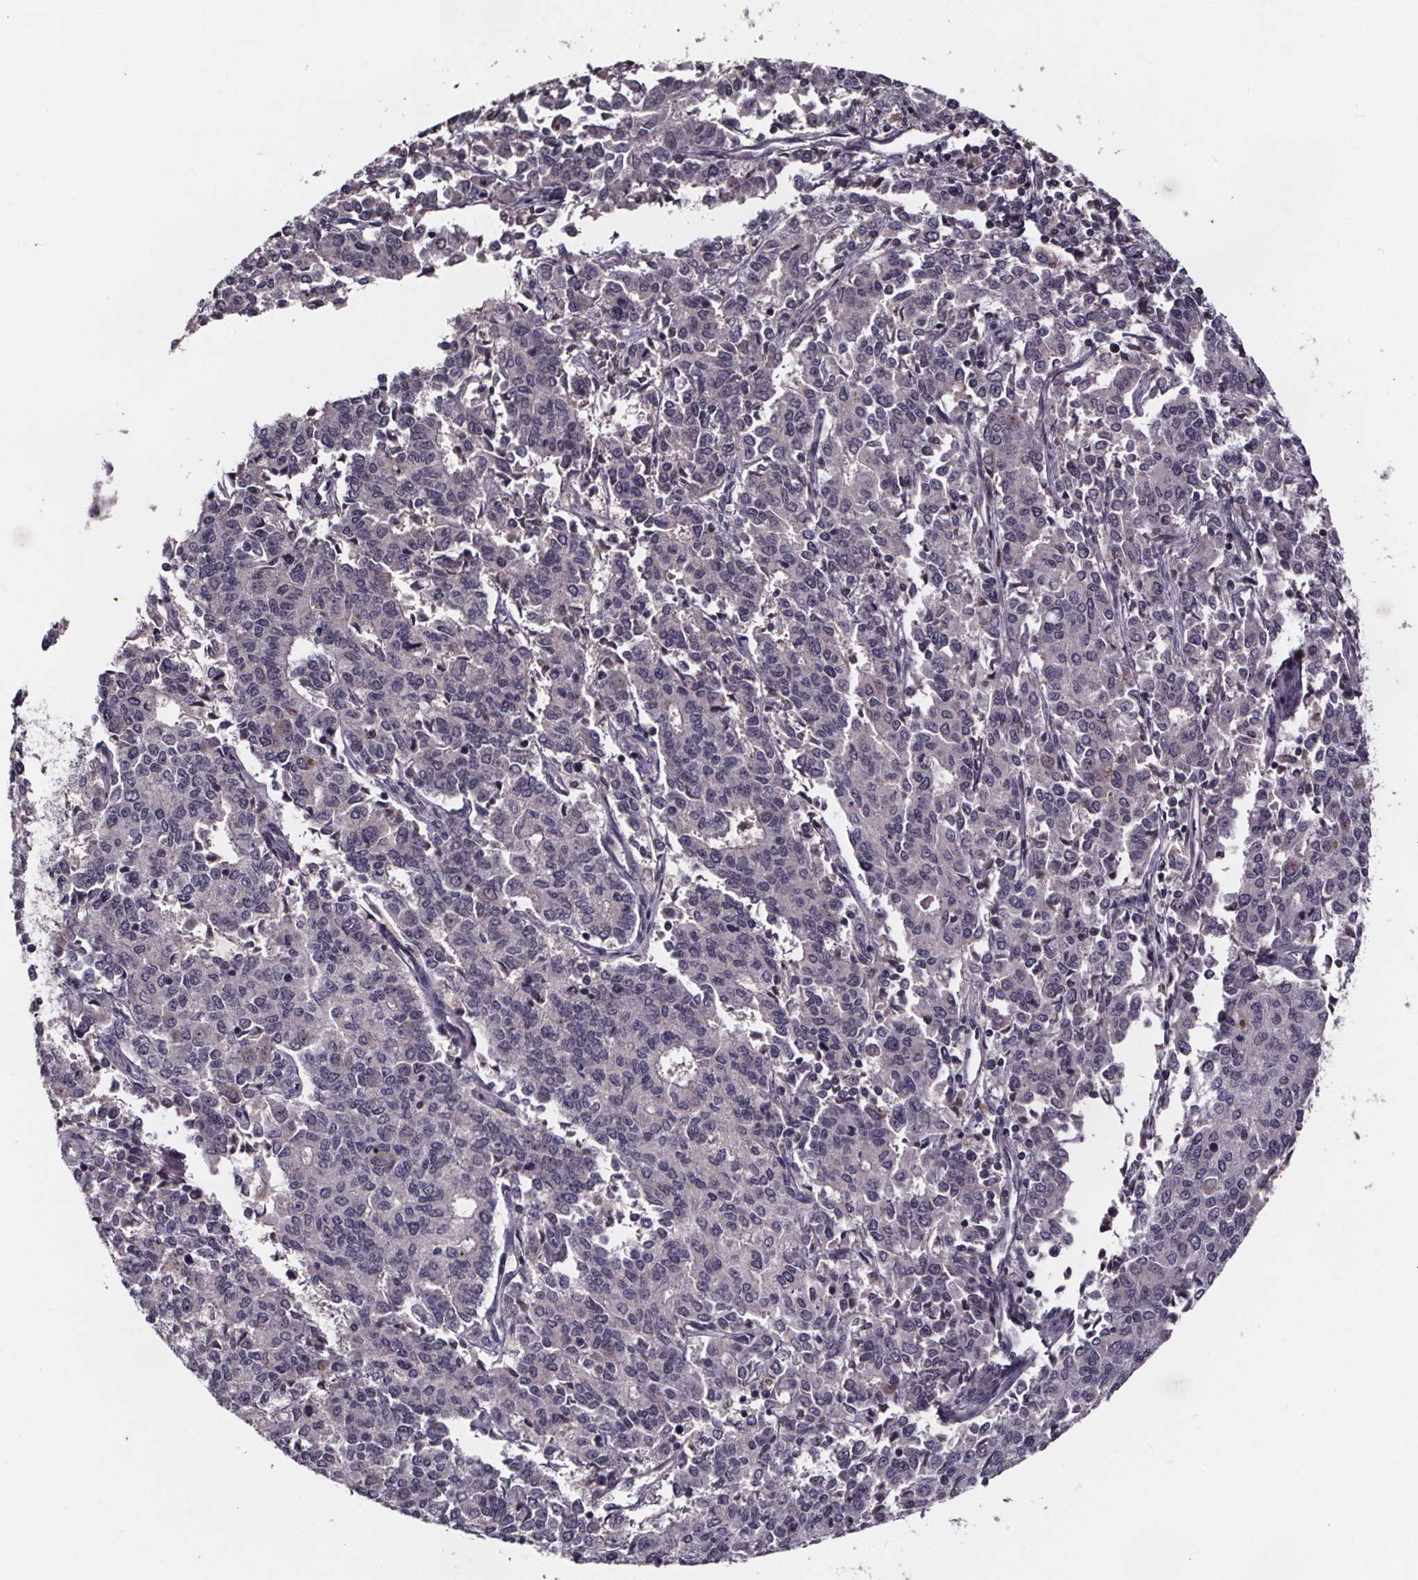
{"staining": {"intensity": "negative", "quantity": "none", "location": "none"}, "tissue": "endometrial cancer", "cell_type": "Tumor cells", "image_type": "cancer", "snomed": [{"axis": "morphology", "description": "Adenocarcinoma, NOS"}, {"axis": "topography", "description": "Endometrium"}], "caption": "Human adenocarcinoma (endometrial) stained for a protein using IHC exhibits no positivity in tumor cells.", "gene": "NPHP4", "patient": {"sex": "female", "age": 50}}